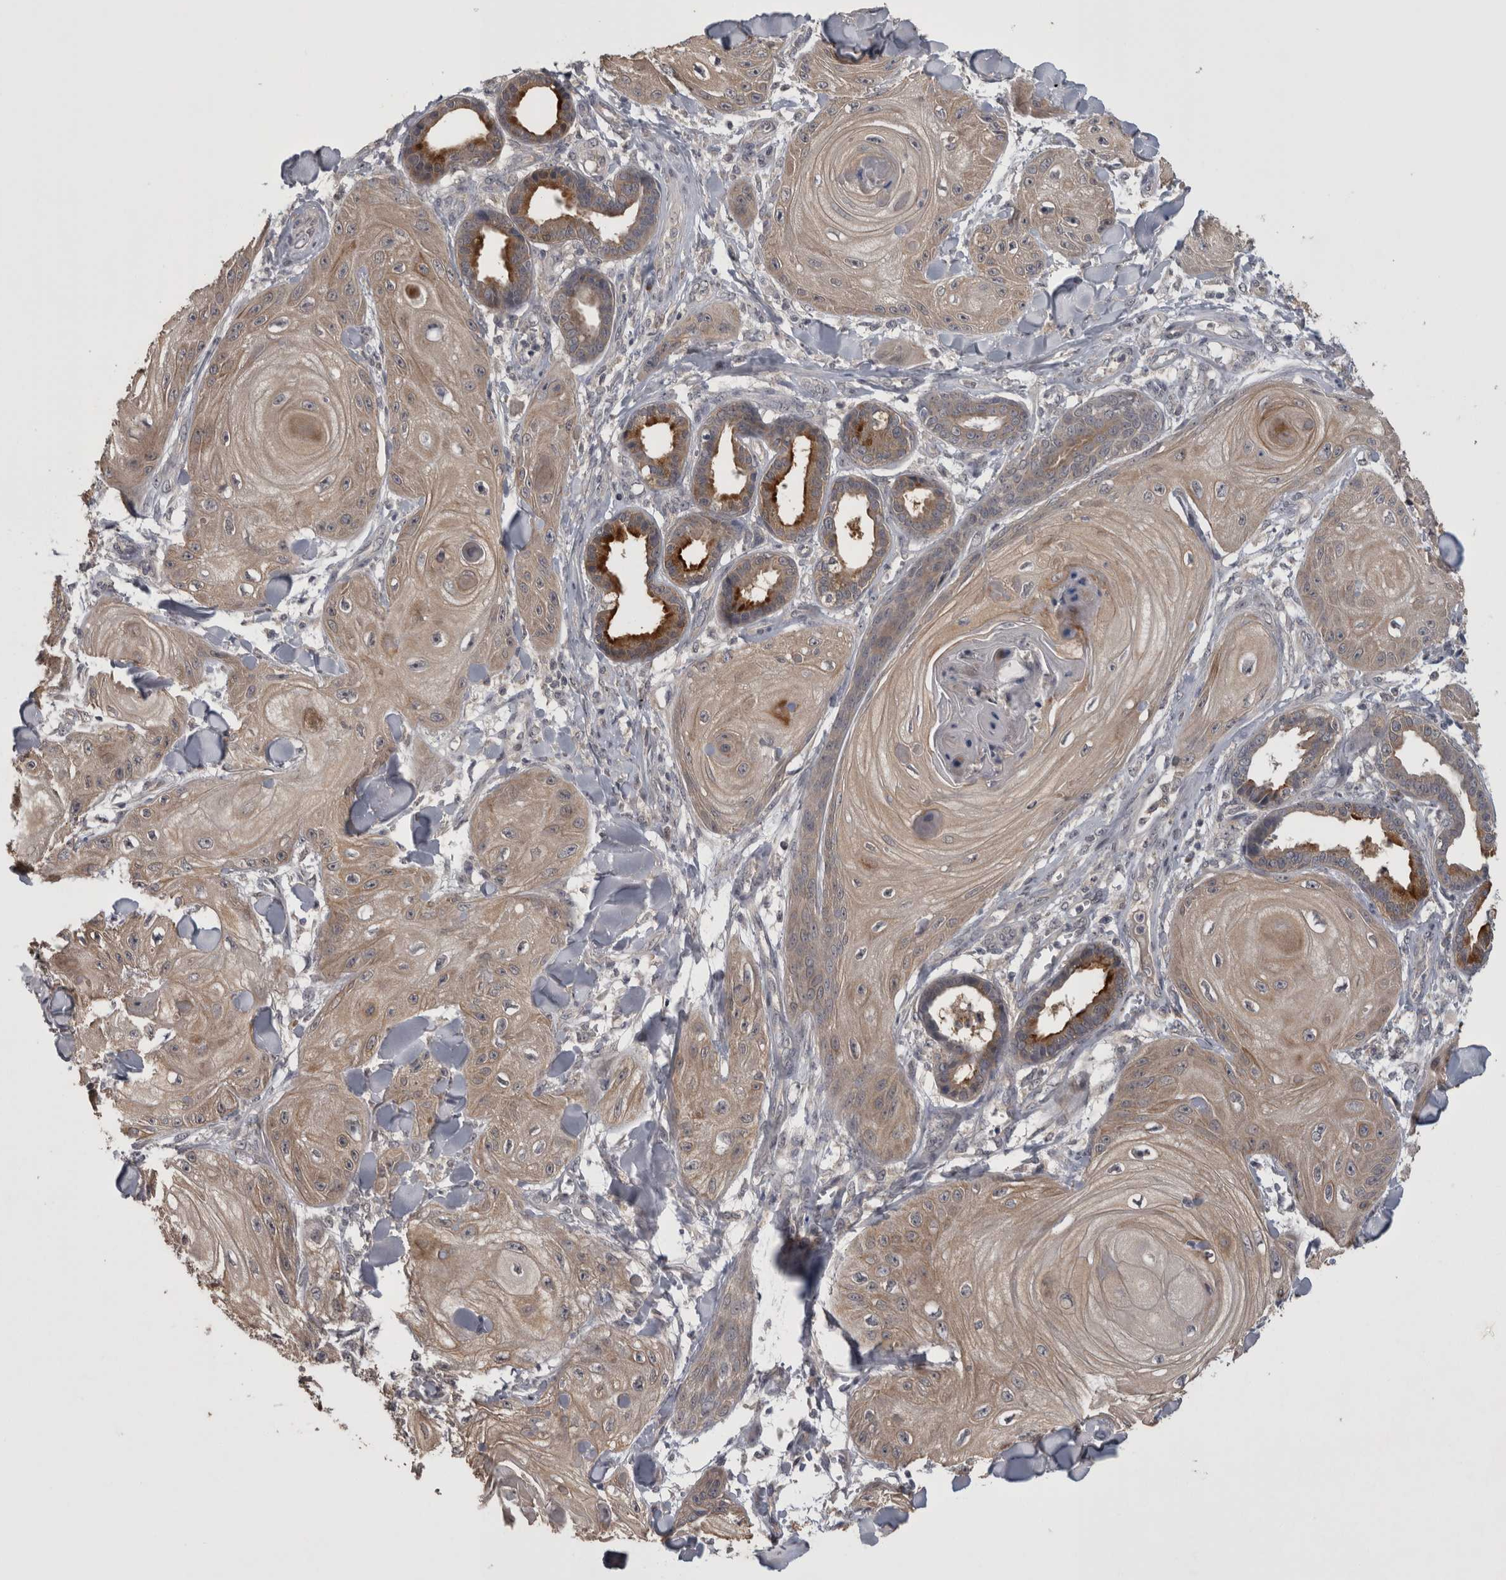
{"staining": {"intensity": "weak", "quantity": ">75%", "location": "cytoplasmic/membranous"}, "tissue": "skin cancer", "cell_type": "Tumor cells", "image_type": "cancer", "snomed": [{"axis": "morphology", "description": "Squamous cell carcinoma, NOS"}, {"axis": "topography", "description": "Skin"}], "caption": "Immunohistochemistry (IHC) staining of skin cancer, which displays low levels of weak cytoplasmic/membranous positivity in about >75% of tumor cells indicating weak cytoplasmic/membranous protein staining. The staining was performed using DAB (3,3'-diaminobenzidine) (brown) for protein detection and nuclei were counterstained in hematoxylin (blue).", "gene": "ZNF114", "patient": {"sex": "male", "age": 74}}